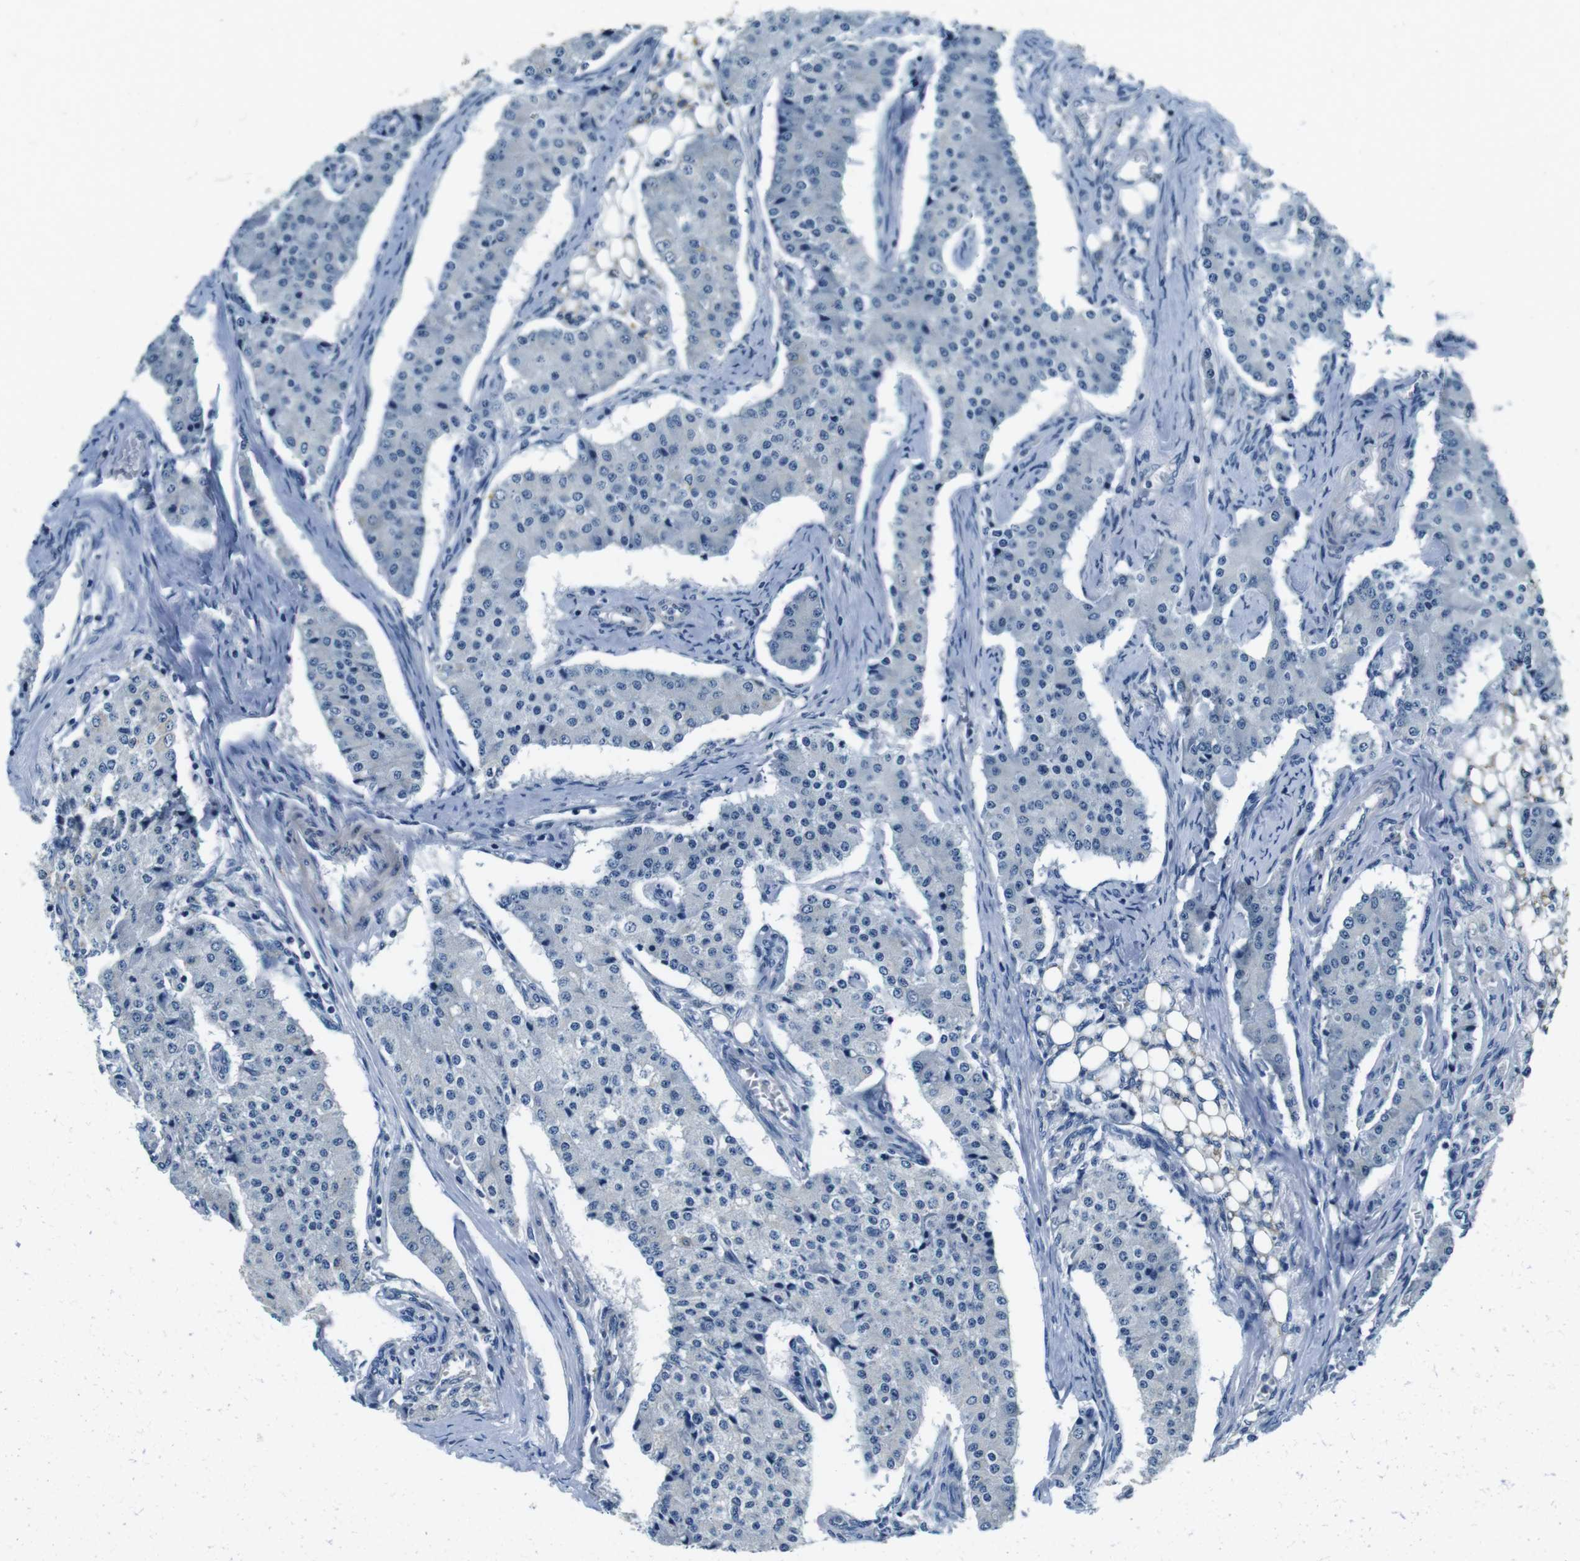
{"staining": {"intensity": "negative", "quantity": "none", "location": "none"}, "tissue": "carcinoid", "cell_type": "Tumor cells", "image_type": "cancer", "snomed": [{"axis": "morphology", "description": "Carcinoid, malignant, NOS"}, {"axis": "topography", "description": "Colon"}], "caption": "There is no significant positivity in tumor cells of malignant carcinoid. (DAB IHC with hematoxylin counter stain).", "gene": "DTNA", "patient": {"sex": "female", "age": 52}}